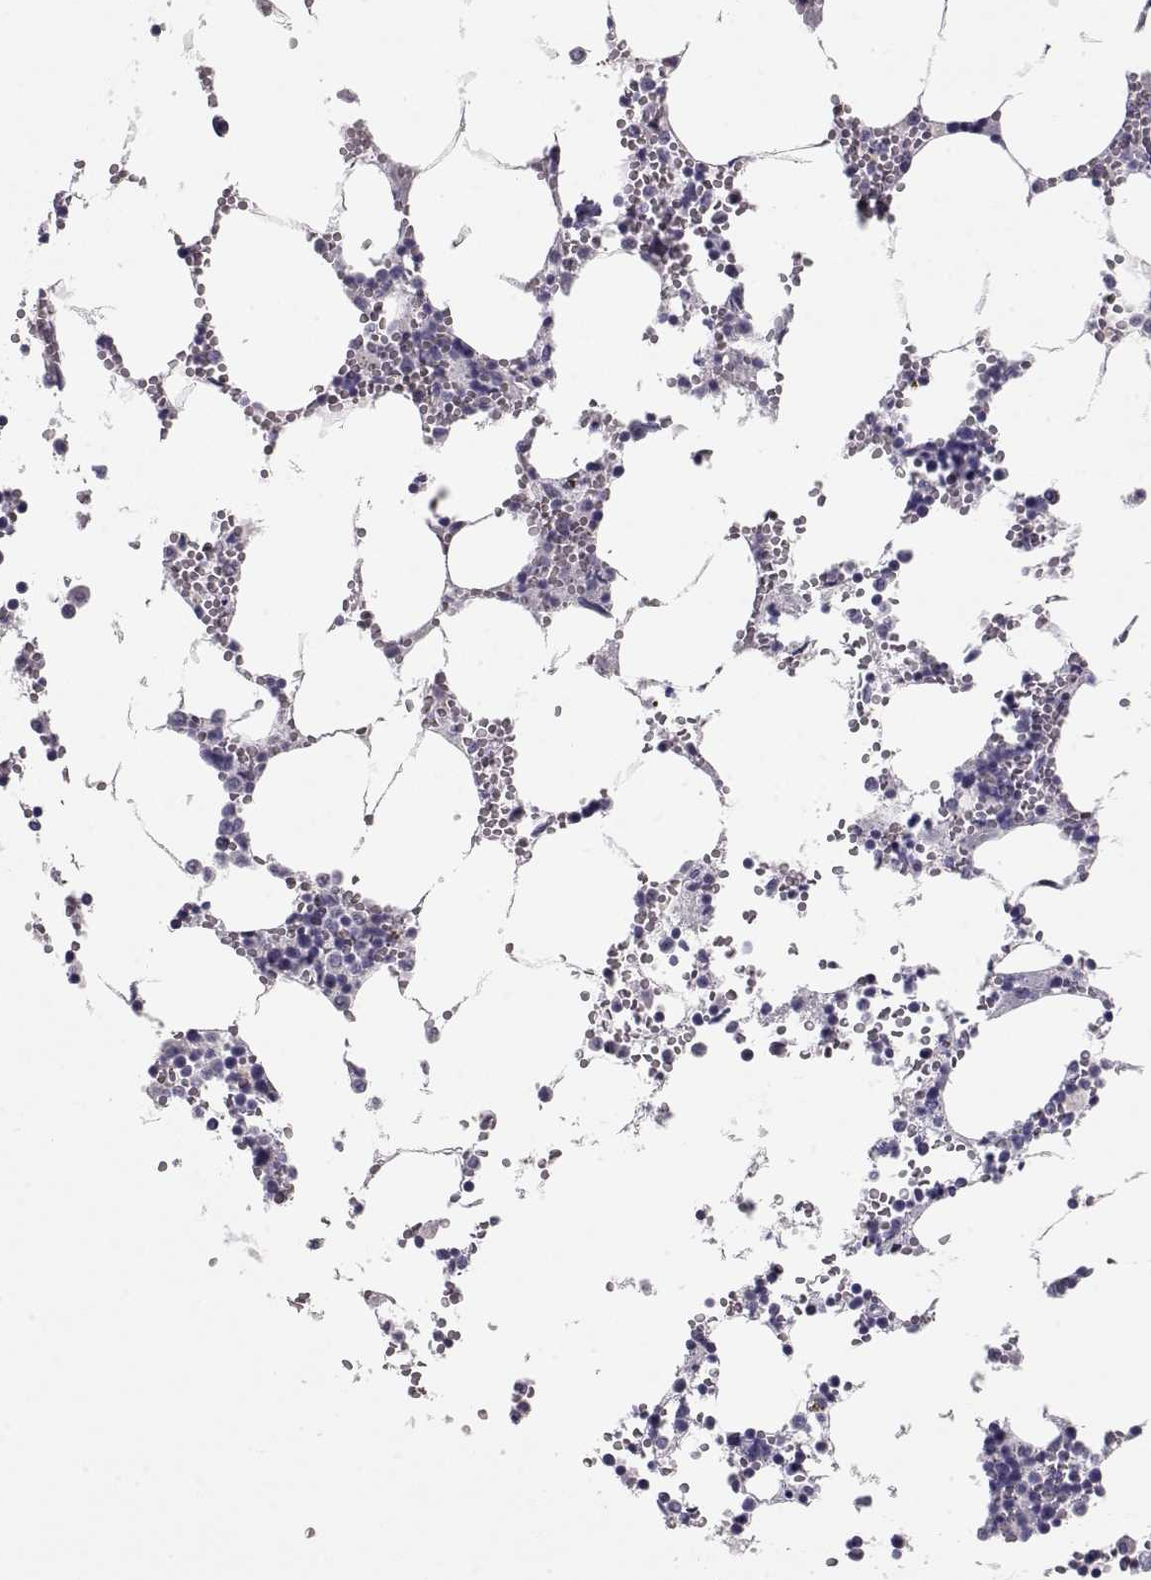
{"staining": {"intensity": "negative", "quantity": "none", "location": "none"}, "tissue": "bone marrow", "cell_type": "Hematopoietic cells", "image_type": "normal", "snomed": [{"axis": "morphology", "description": "Normal tissue, NOS"}, {"axis": "topography", "description": "Bone marrow"}], "caption": "An immunohistochemistry micrograph of normal bone marrow is shown. There is no staining in hematopoietic cells of bone marrow. Brightfield microscopy of immunohistochemistry (IHC) stained with DAB (3,3'-diaminobenzidine) (brown) and hematoxylin (blue), captured at high magnification.", "gene": "LAMB3", "patient": {"sex": "male", "age": 54}}